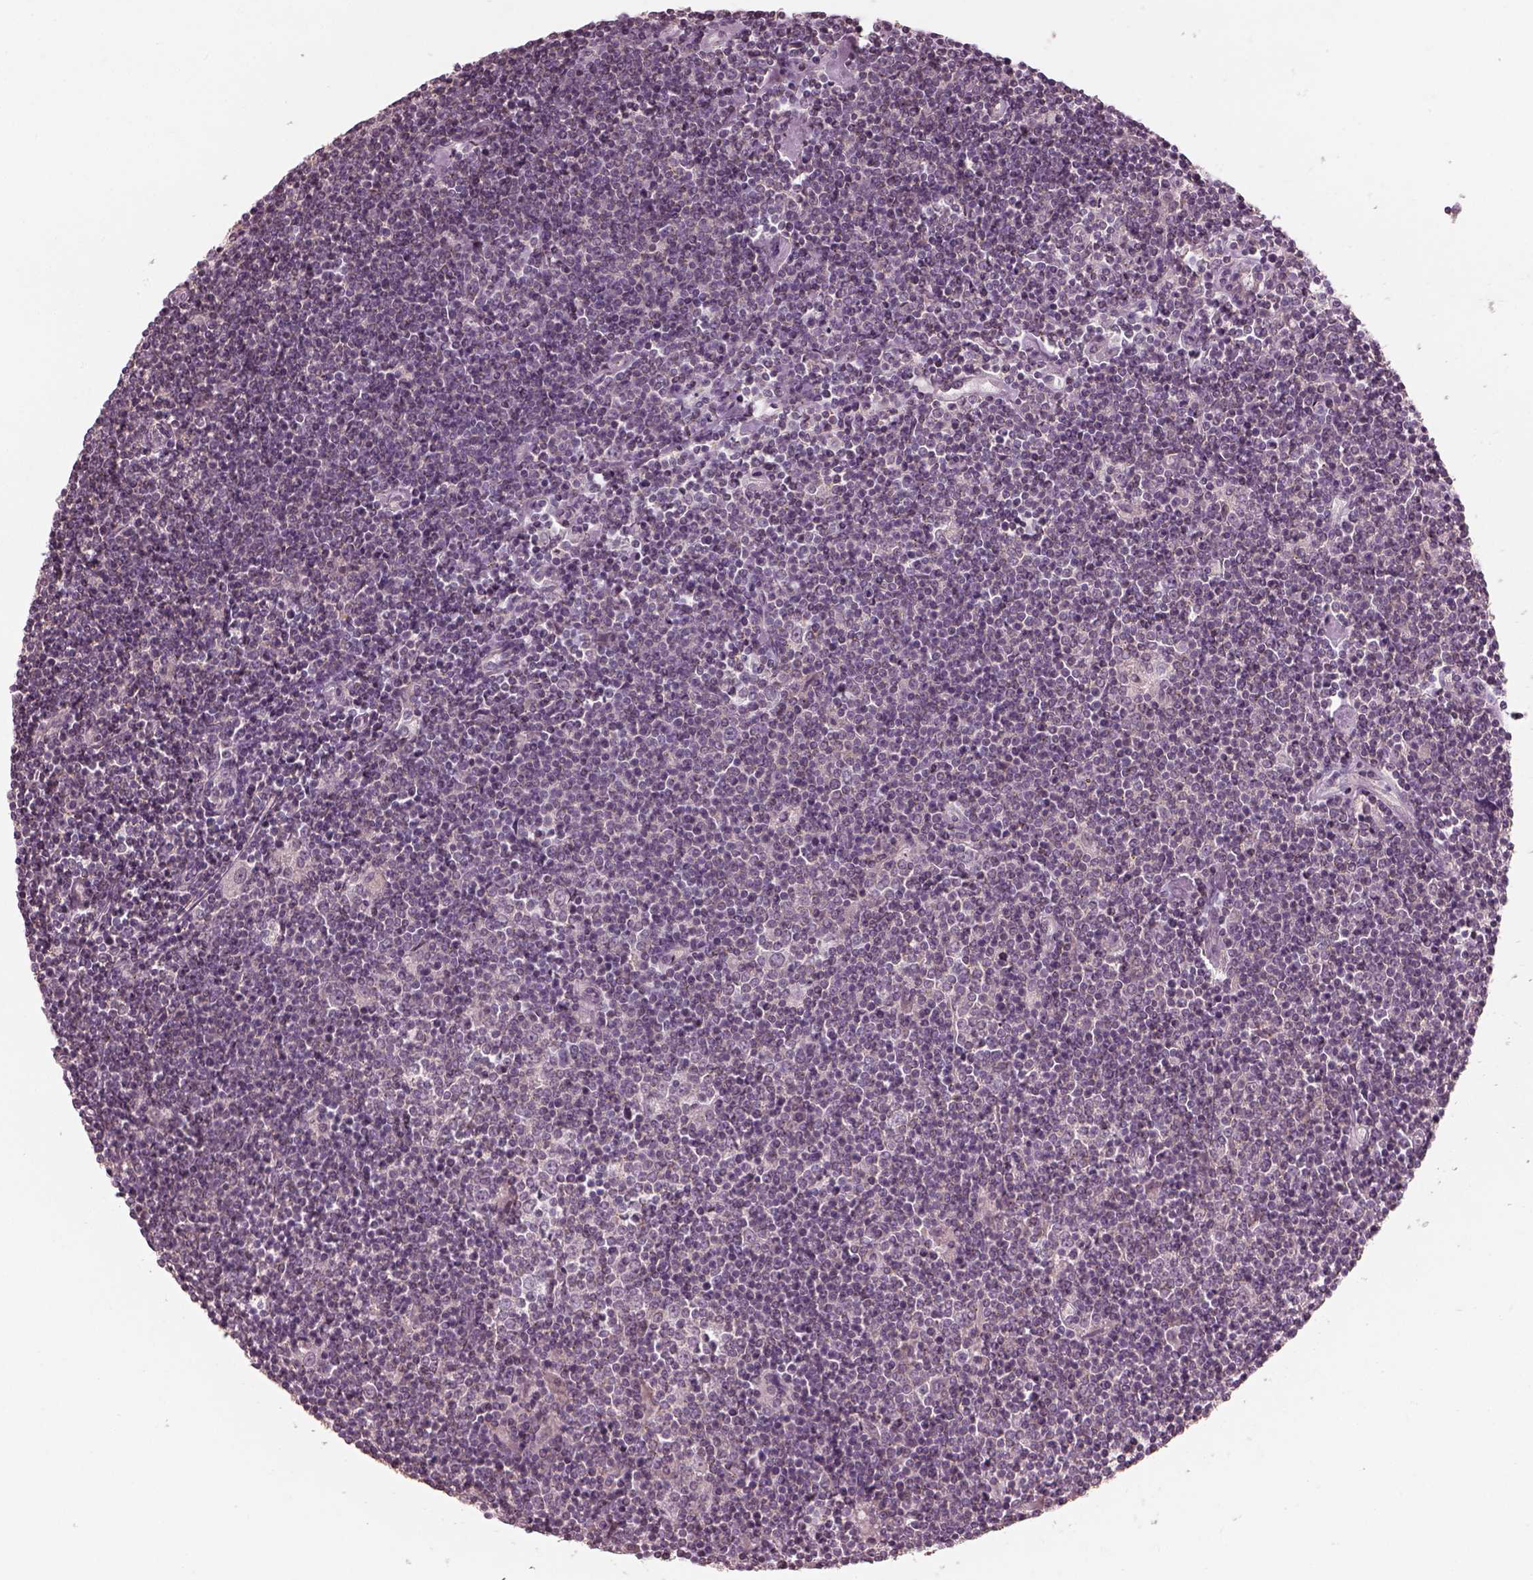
{"staining": {"intensity": "negative", "quantity": "none", "location": "none"}, "tissue": "lymphoma", "cell_type": "Tumor cells", "image_type": "cancer", "snomed": [{"axis": "morphology", "description": "Hodgkin's disease, NOS"}, {"axis": "topography", "description": "Lymph node"}], "caption": "This is an immunohistochemistry (IHC) photomicrograph of Hodgkin's disease. There is no expression in tumor cells.", "gene": "PRKACG", "patient": {"sex": "male", "age": 40}}